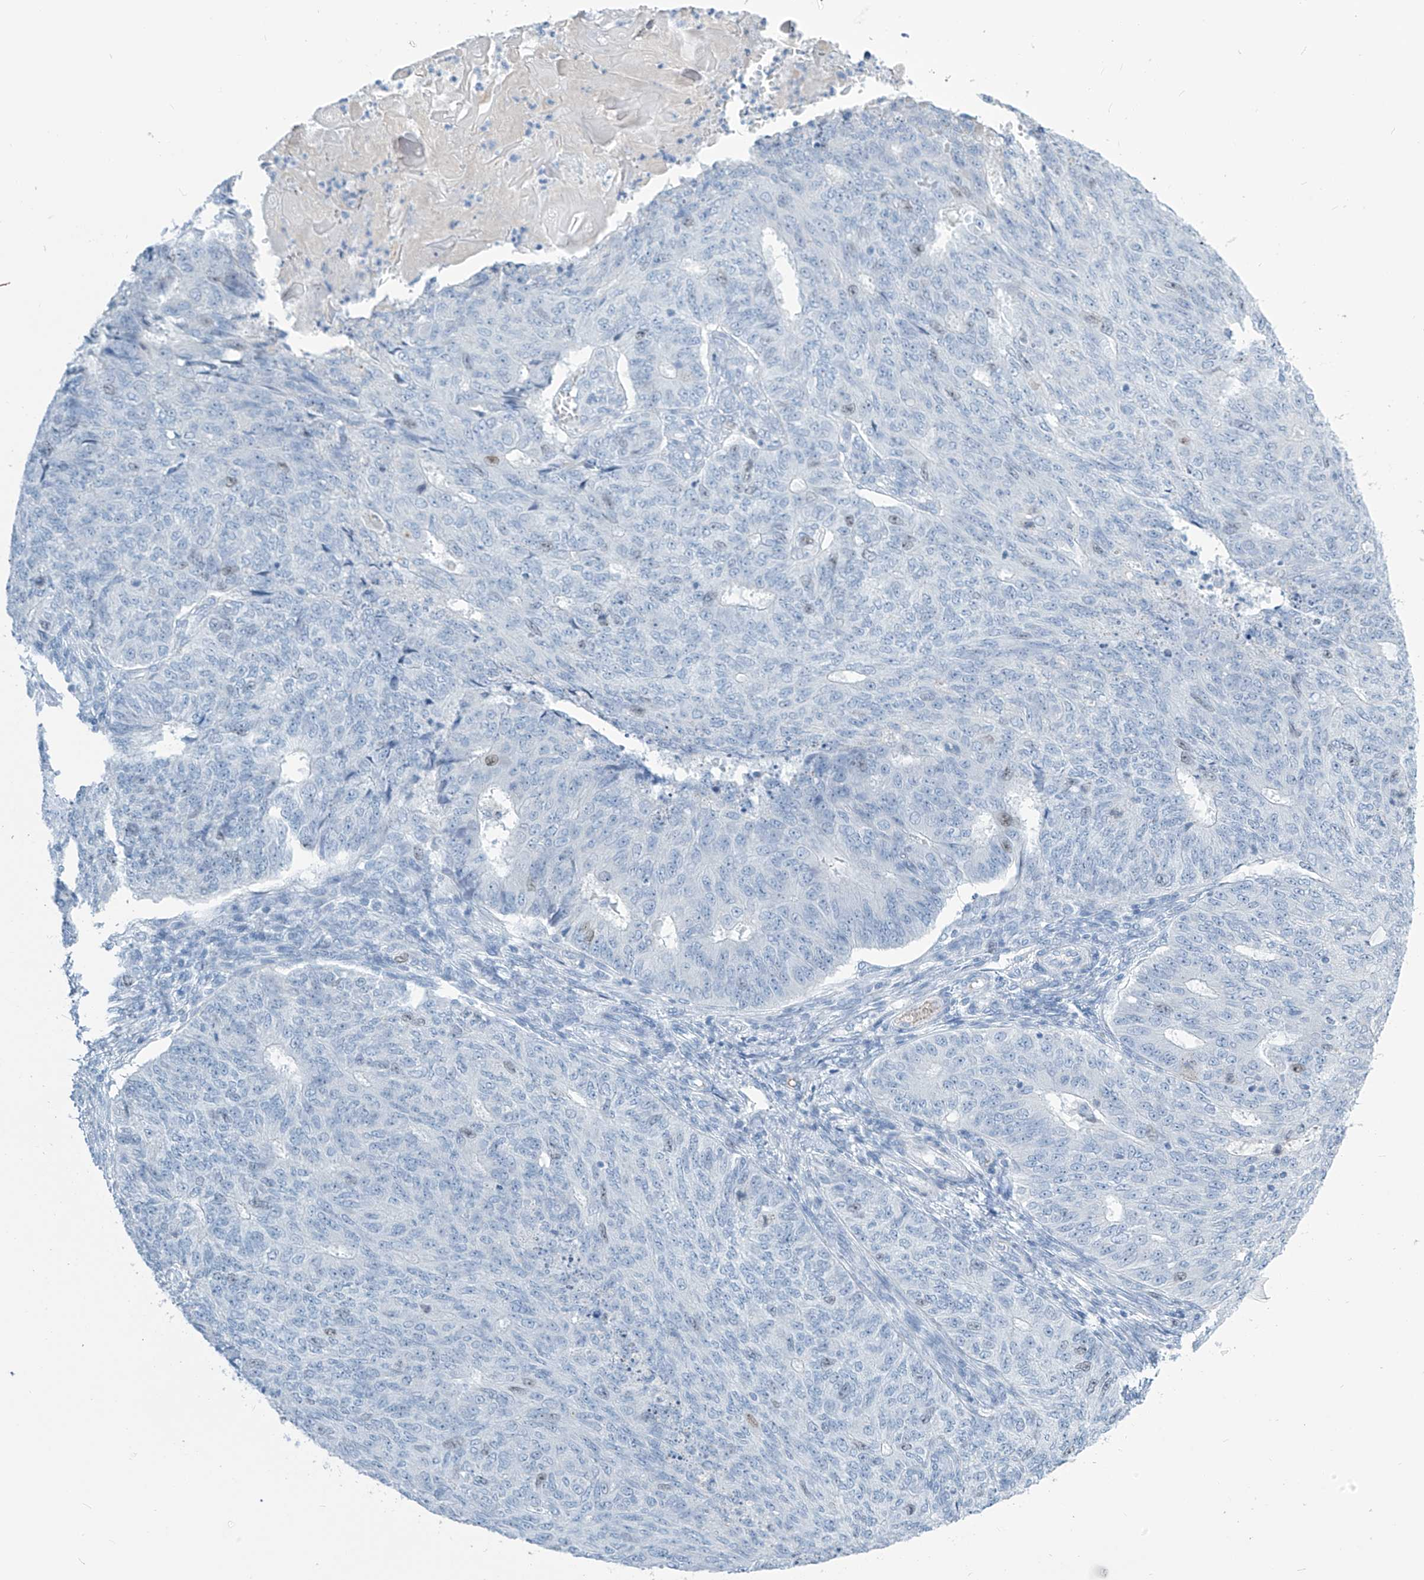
{"staining": {"intensity": "negative", "quantity": "none", "location": "none"}, "tissue": "endometrial cancer", "cell_type": "Tumor cells", "image_type": "cancer", "snomed": [{"axis": "morphology", "description": "Adenocarcinoma, NOS"}, {"axis": "topography", "description": "Endometrium"}], "caption": "Tumor cells are negative for brown protein staining in endometrial cancer.", "gene": "SGO2", "patient": {"sex": "female", "age": 32}}